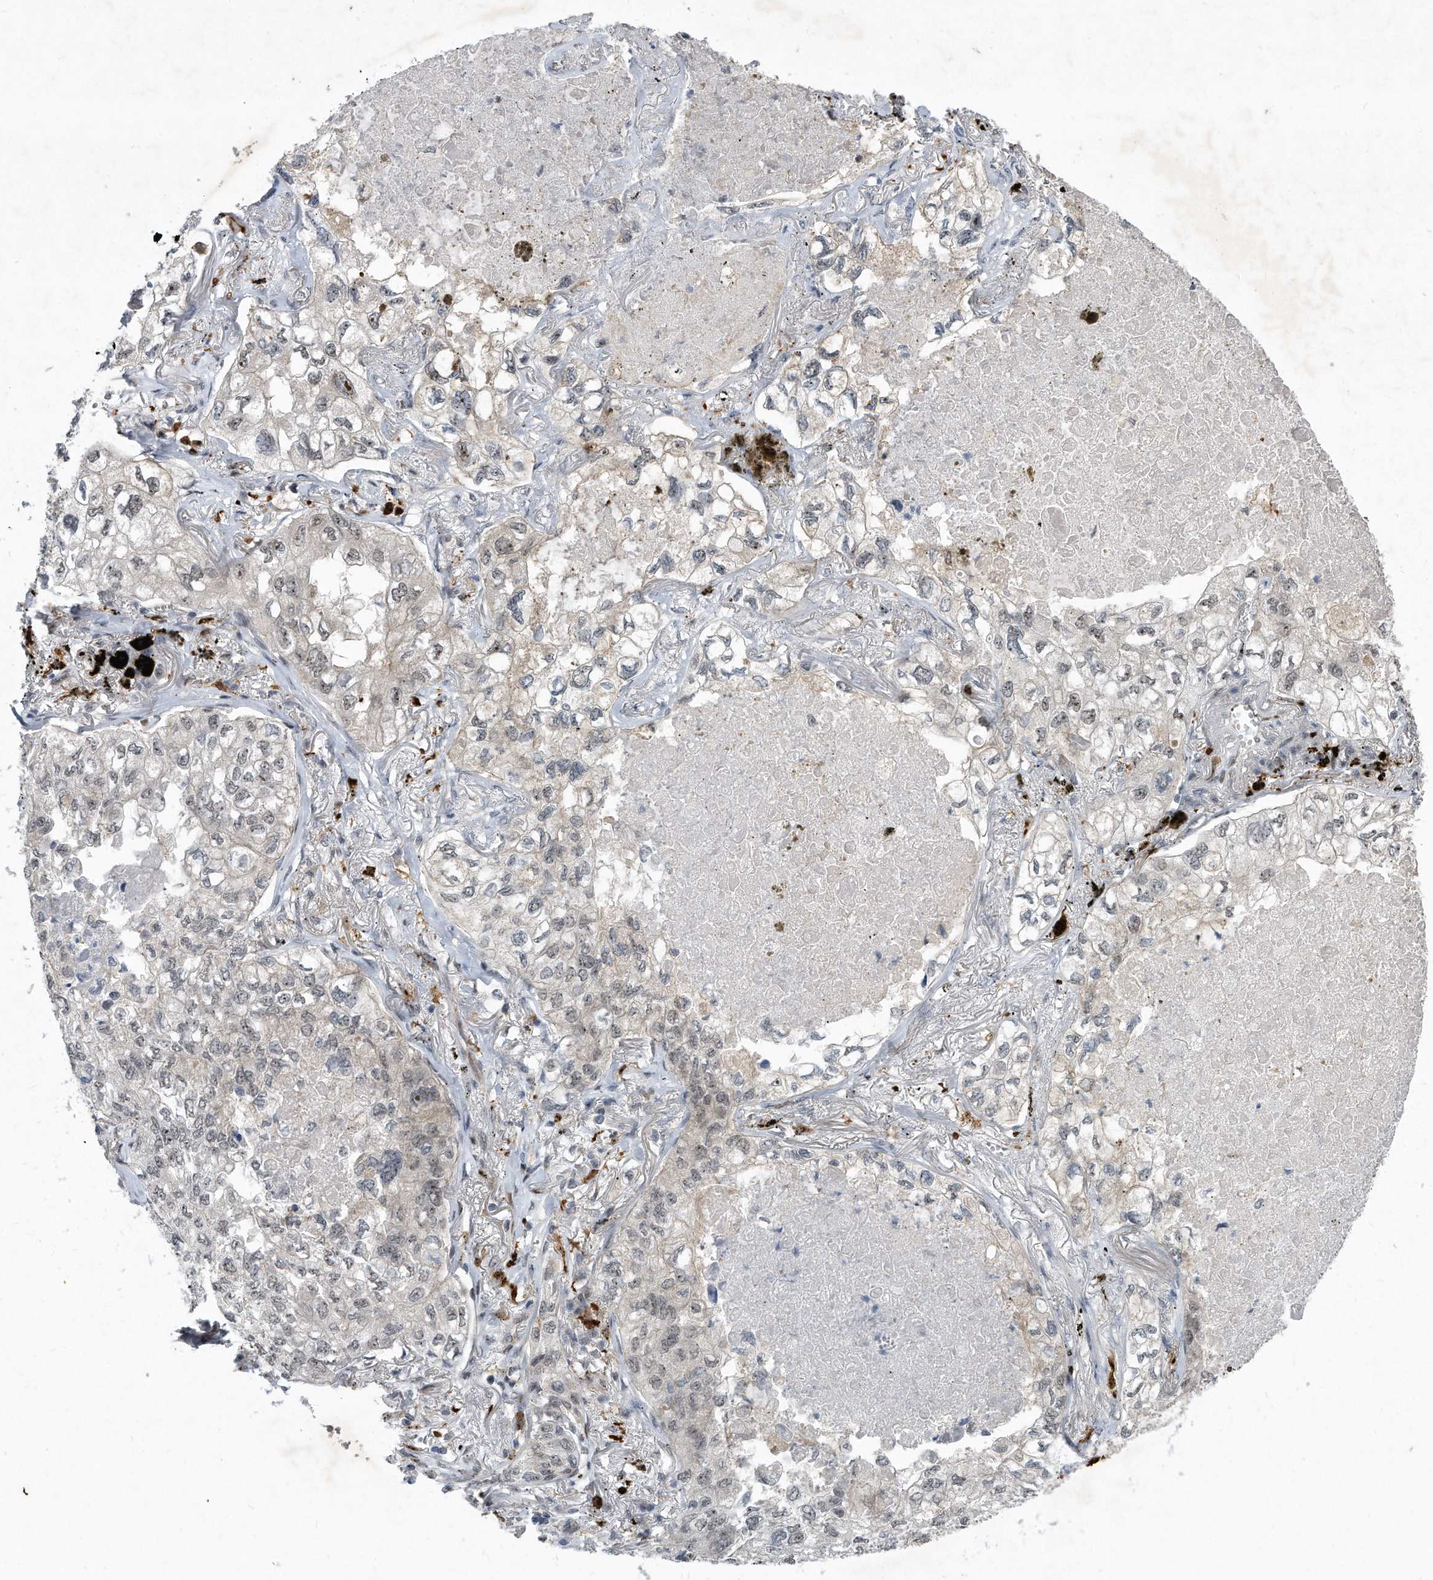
{"staining": {"intensity": "weak", "quantity": "<25%", "location": "nuclear"}, "tissue": "lung cancer", "cell_type": "Tumor cells", "image_type": "cancer", "snomed": [{"axis": "morphology", "description": "Adenocarcinoma, NOS"}, {"axis": "topography", "description": "Lung"}], "caption": "Tumor cells show no significant positivity in lung cancer (adenocarcinoma).", "gene": "PGBD2", "patient": {"sex": "male", "age": 65}}